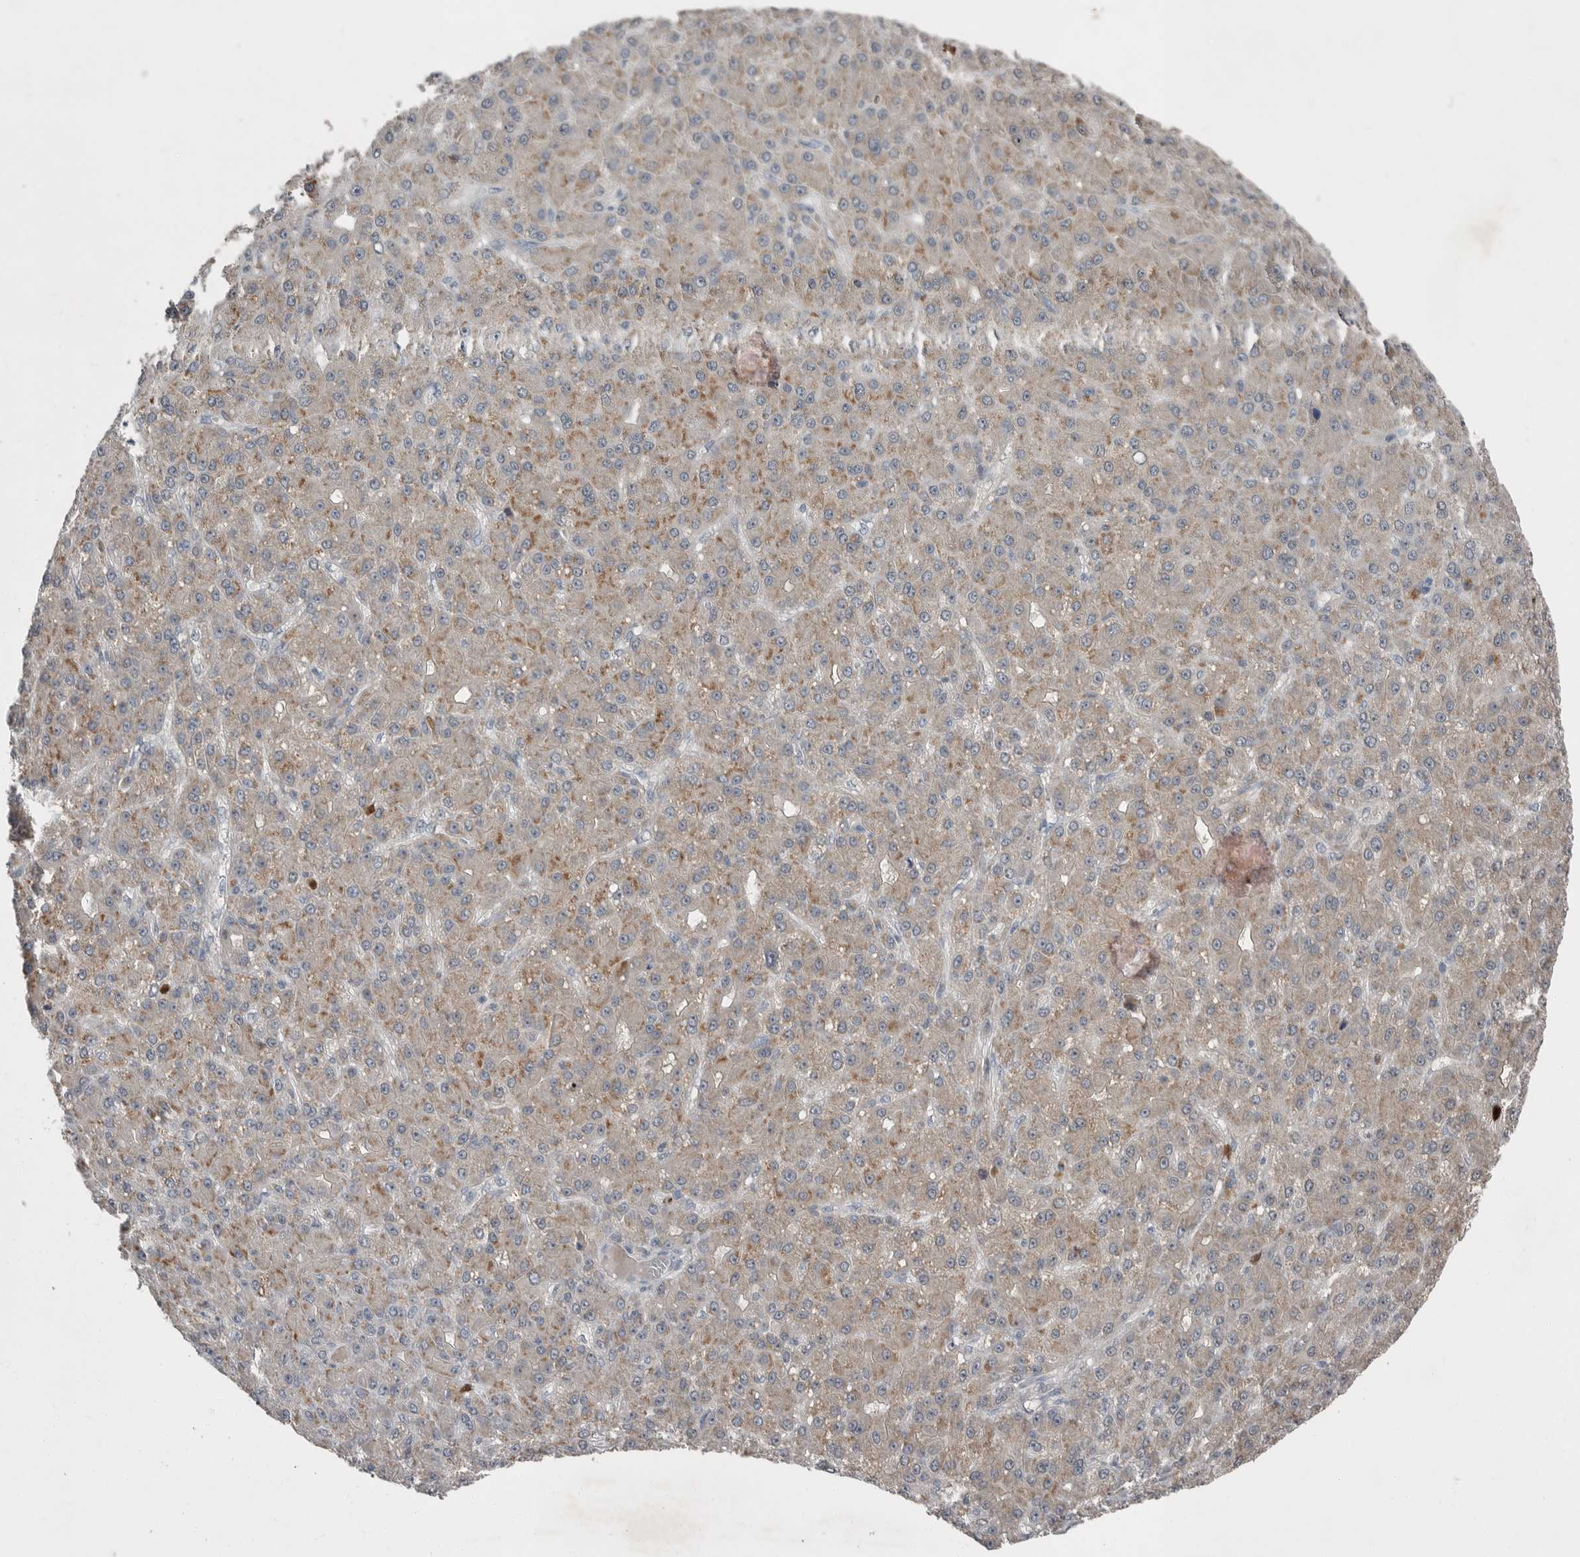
{"staining": {"intensity": "weak", "quantity": "25%-75%", "location": "cytoplasmic/membranous"}, "tissue": "liver cancer", "cell_type": "Tumor cells", "image_type": "cancer", "snomed": [{"axis": "morphology", "description": "Carcinoma, Hepatocellular, NOS"}, {"axis": "topography", "description": "Liver"}], "caption": "Liver hepatocellular carcinoma tissue exhibits weak cytoplasmic/membranous expression in about 25%-75% of tumor cells", "gene": "SCP2", "patient": {"sex": "male", "age": 67}}